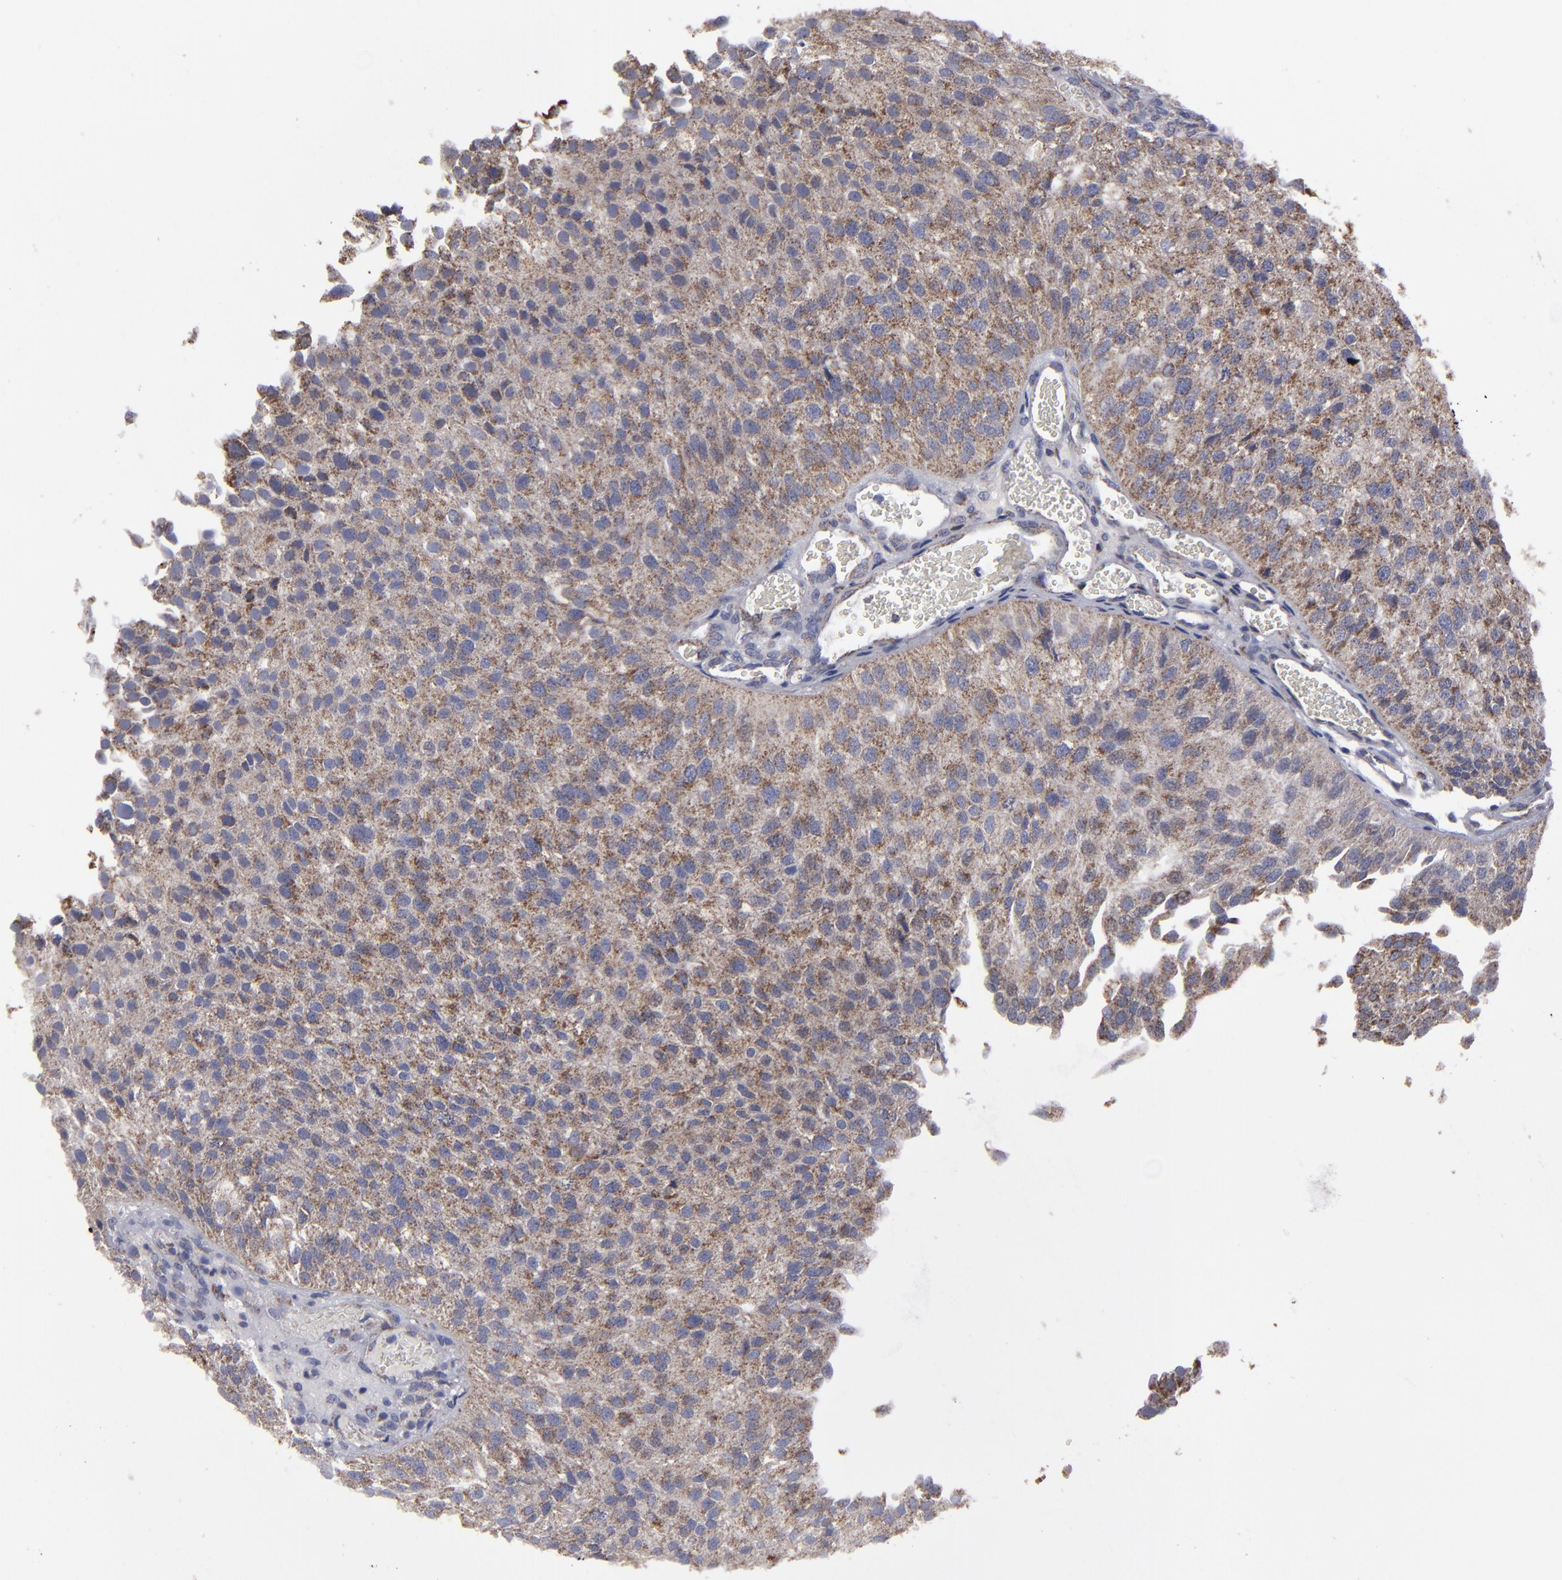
{"staining": {"intensity": "moderate", "quantity": ">75%", "location": "cytoplasmic/membranous"}, "tissue": "urothelial cancer", "cell_type": "Tumor cells", "image_type": "cancer", "snomed": [{"axis": "morphology", "description": "Urothelial carcinoma, Low grade"}, {"axis": "topography", "description": "Urinary bladder"}], "caption": "The immunohistochemical stain highlights moderate cytoplasmic/membranous staining in tumor cells of urothelial carcinoma (low-grade) tissue.", "gene": "MYOM2", "patient": {"sex": "female", "age": 89}}